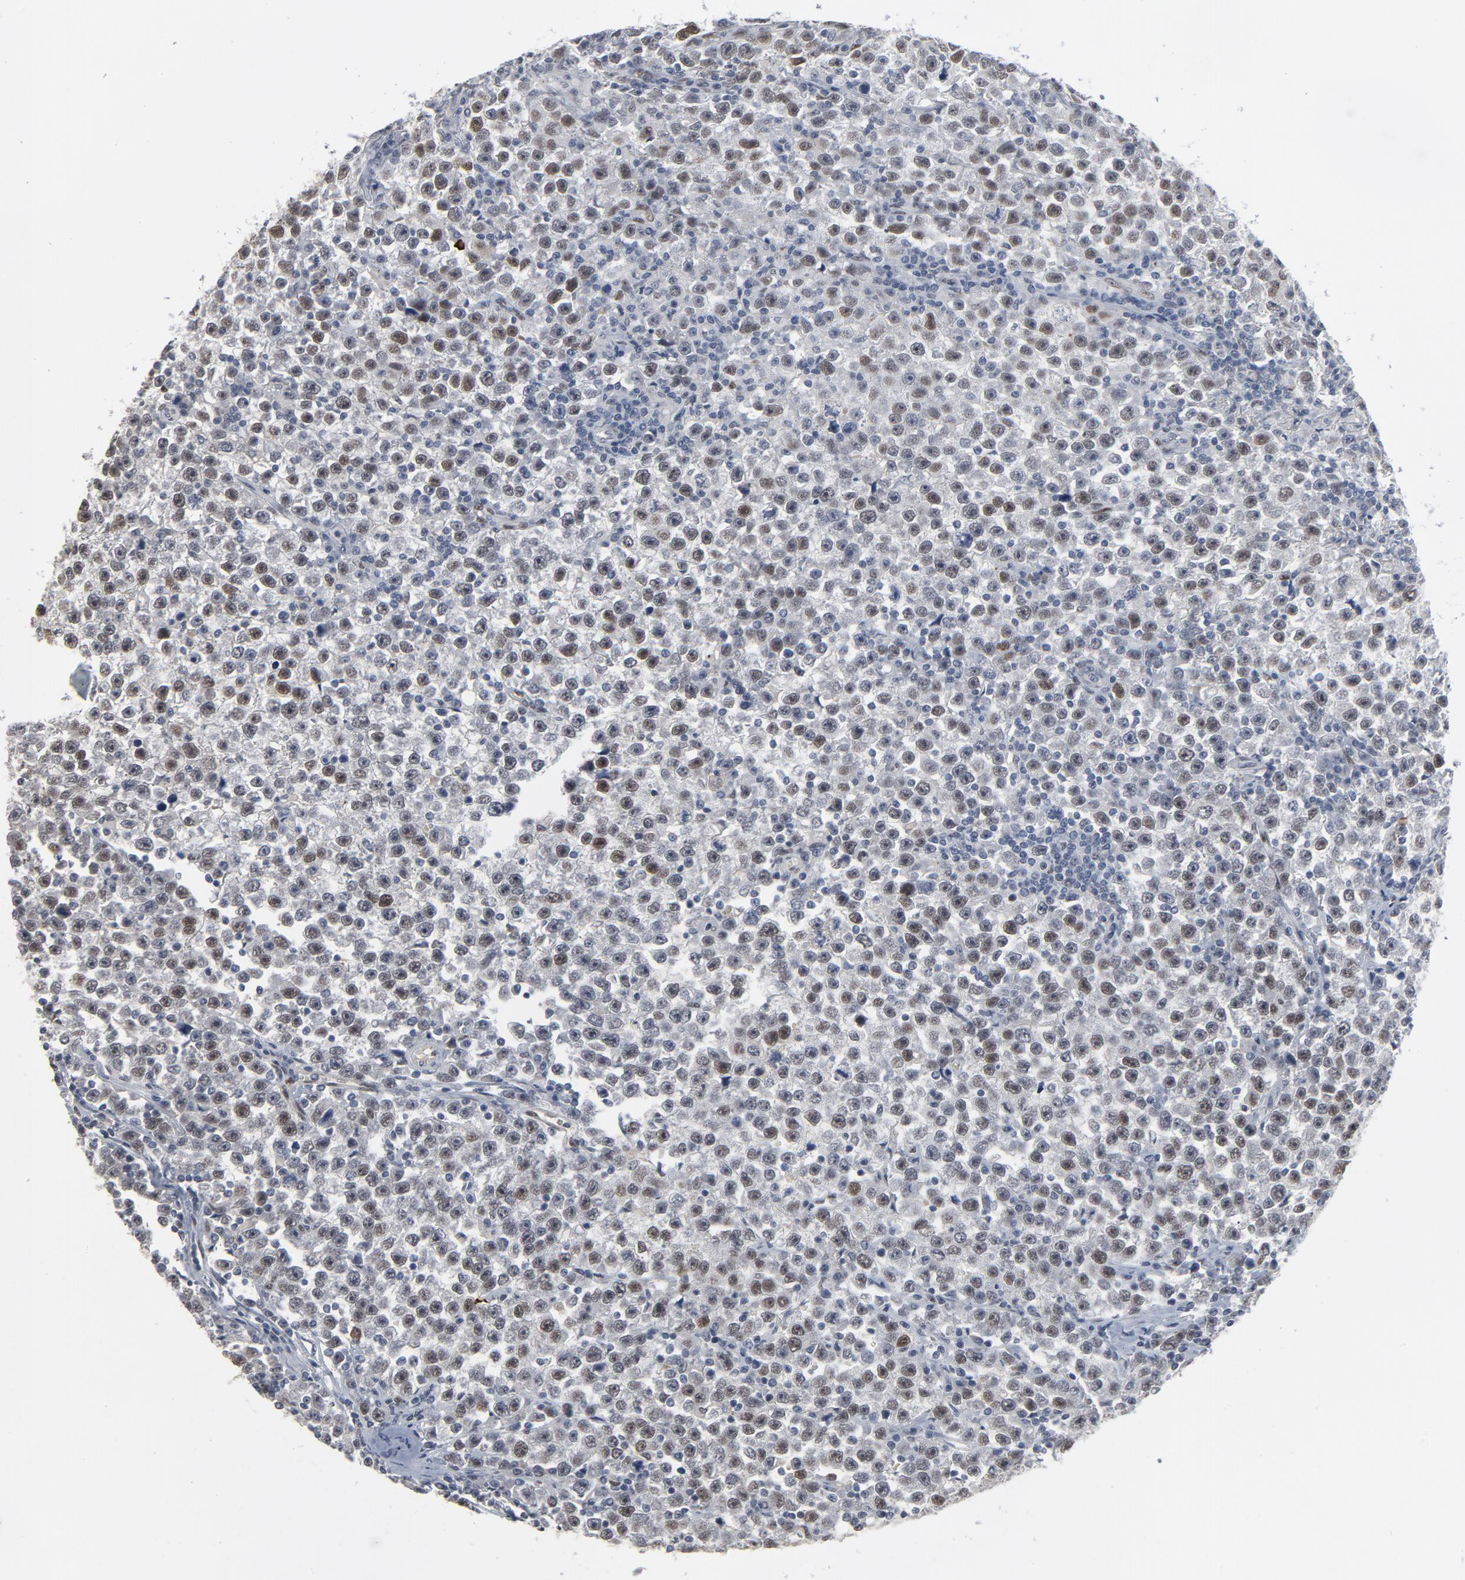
{"staining": {"intensity": "weak", "quantity": "<25%", "location": "nuclear"}, "tissue": "testis cancer", "cell_type": "Tumor cells", "image_type": "cancer", "snomed": [{"axis": "morphology", "description": "Seminoma, NOS"}, {"axis": "topography", "description": "Testis"}], "caption": "This is a histopathology image of immunohistochemistry staining of testis cancer, which shows no positivity in tumor cells.", "gene": "ATF7", "patient": {"sex": "male", "age": 43}}